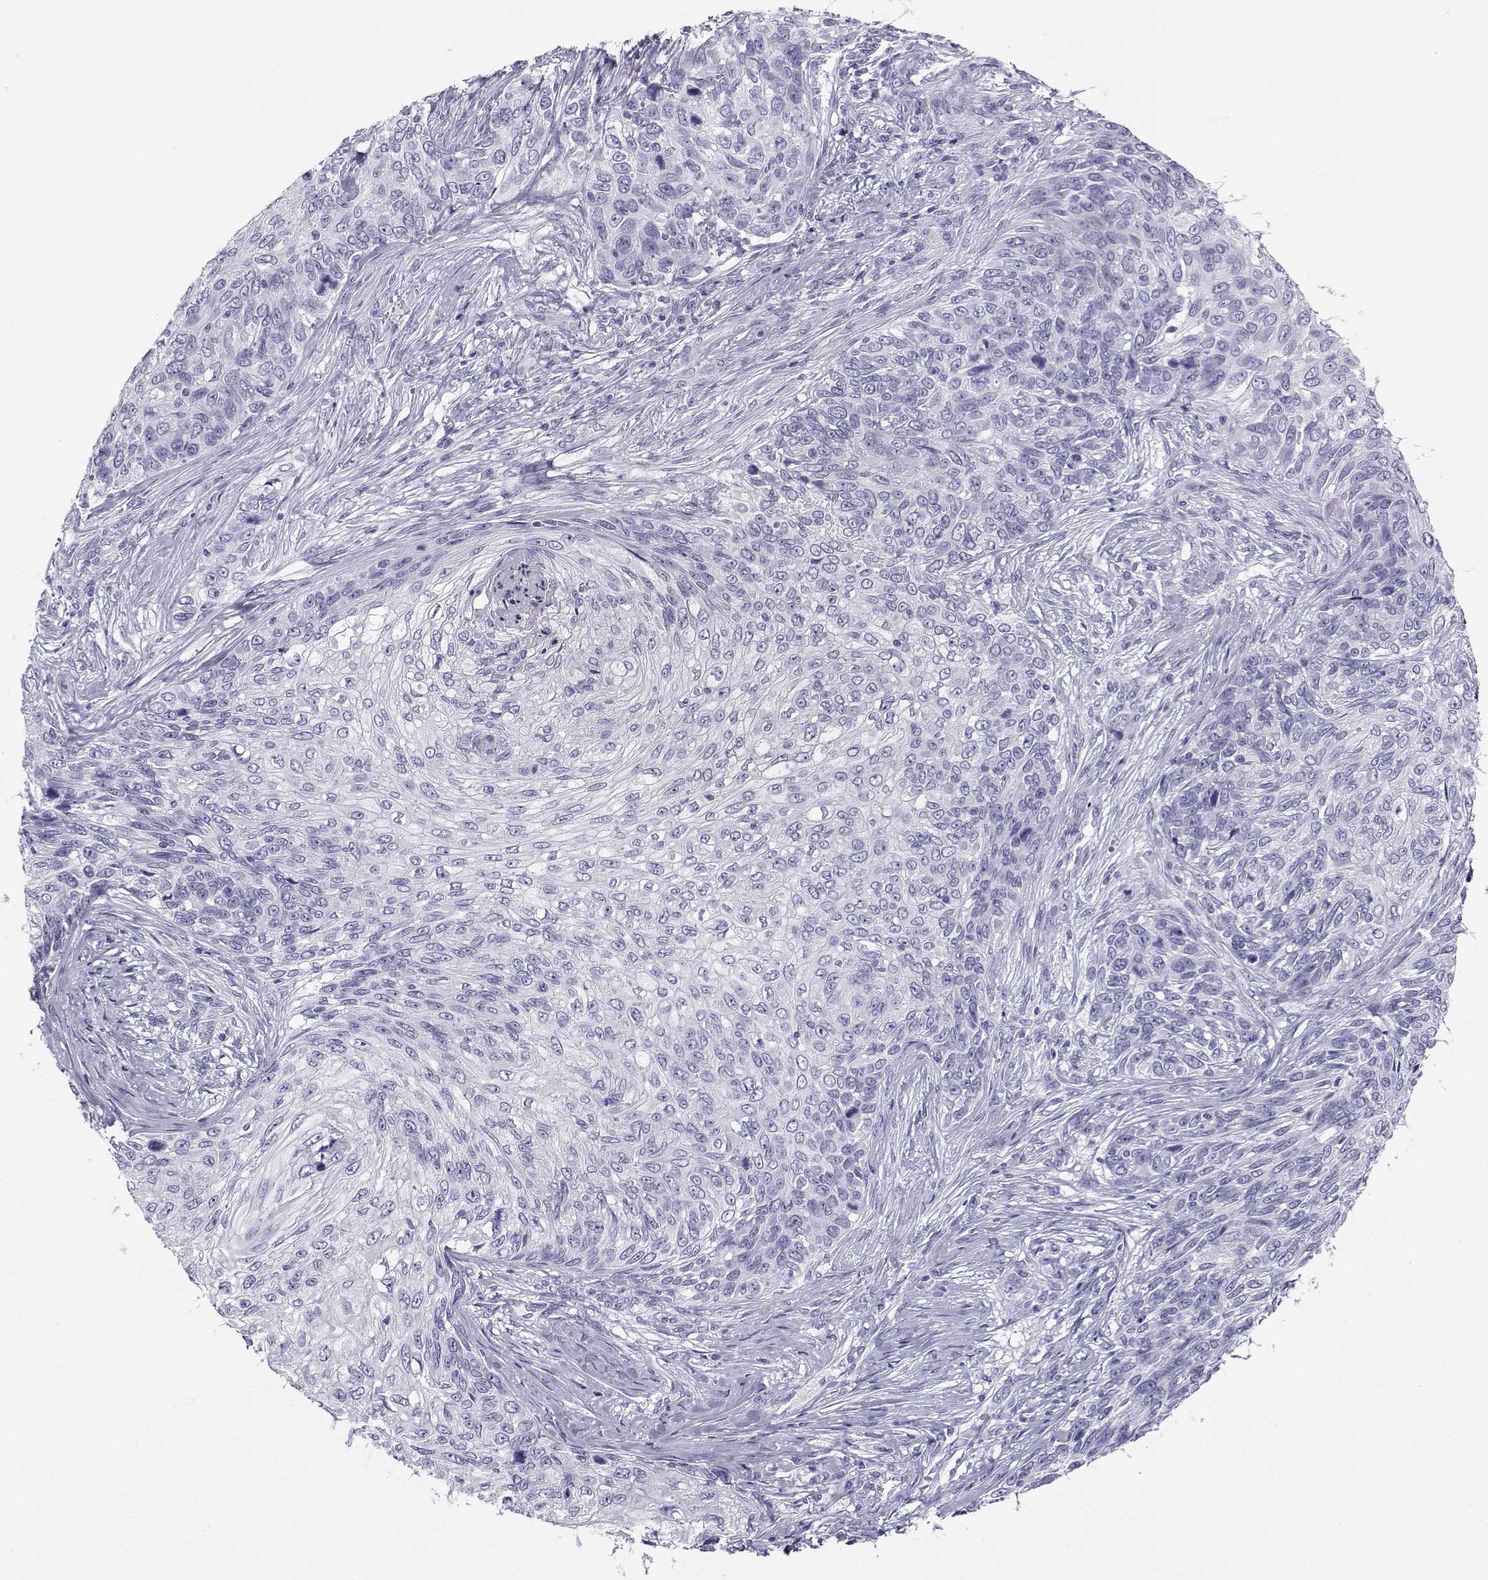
{"staining": {"intensity": "negative", "quantity": "none", "location": "none"}, "tissue": "skin cancer", "cell_type": "Tumor cells", "image_type": "cancer", "snomed": [{"axis": "morphology", "description": "Squamous cell carcinoma, NOS"}, {"axis": "topography", "description": "Skin"}], "caption": "Protein analysis of skin cancer exhibits no significant expression in tumor cells.", "gene": "RHOXF2", "patient": {"sex": "male", "age": 92}}